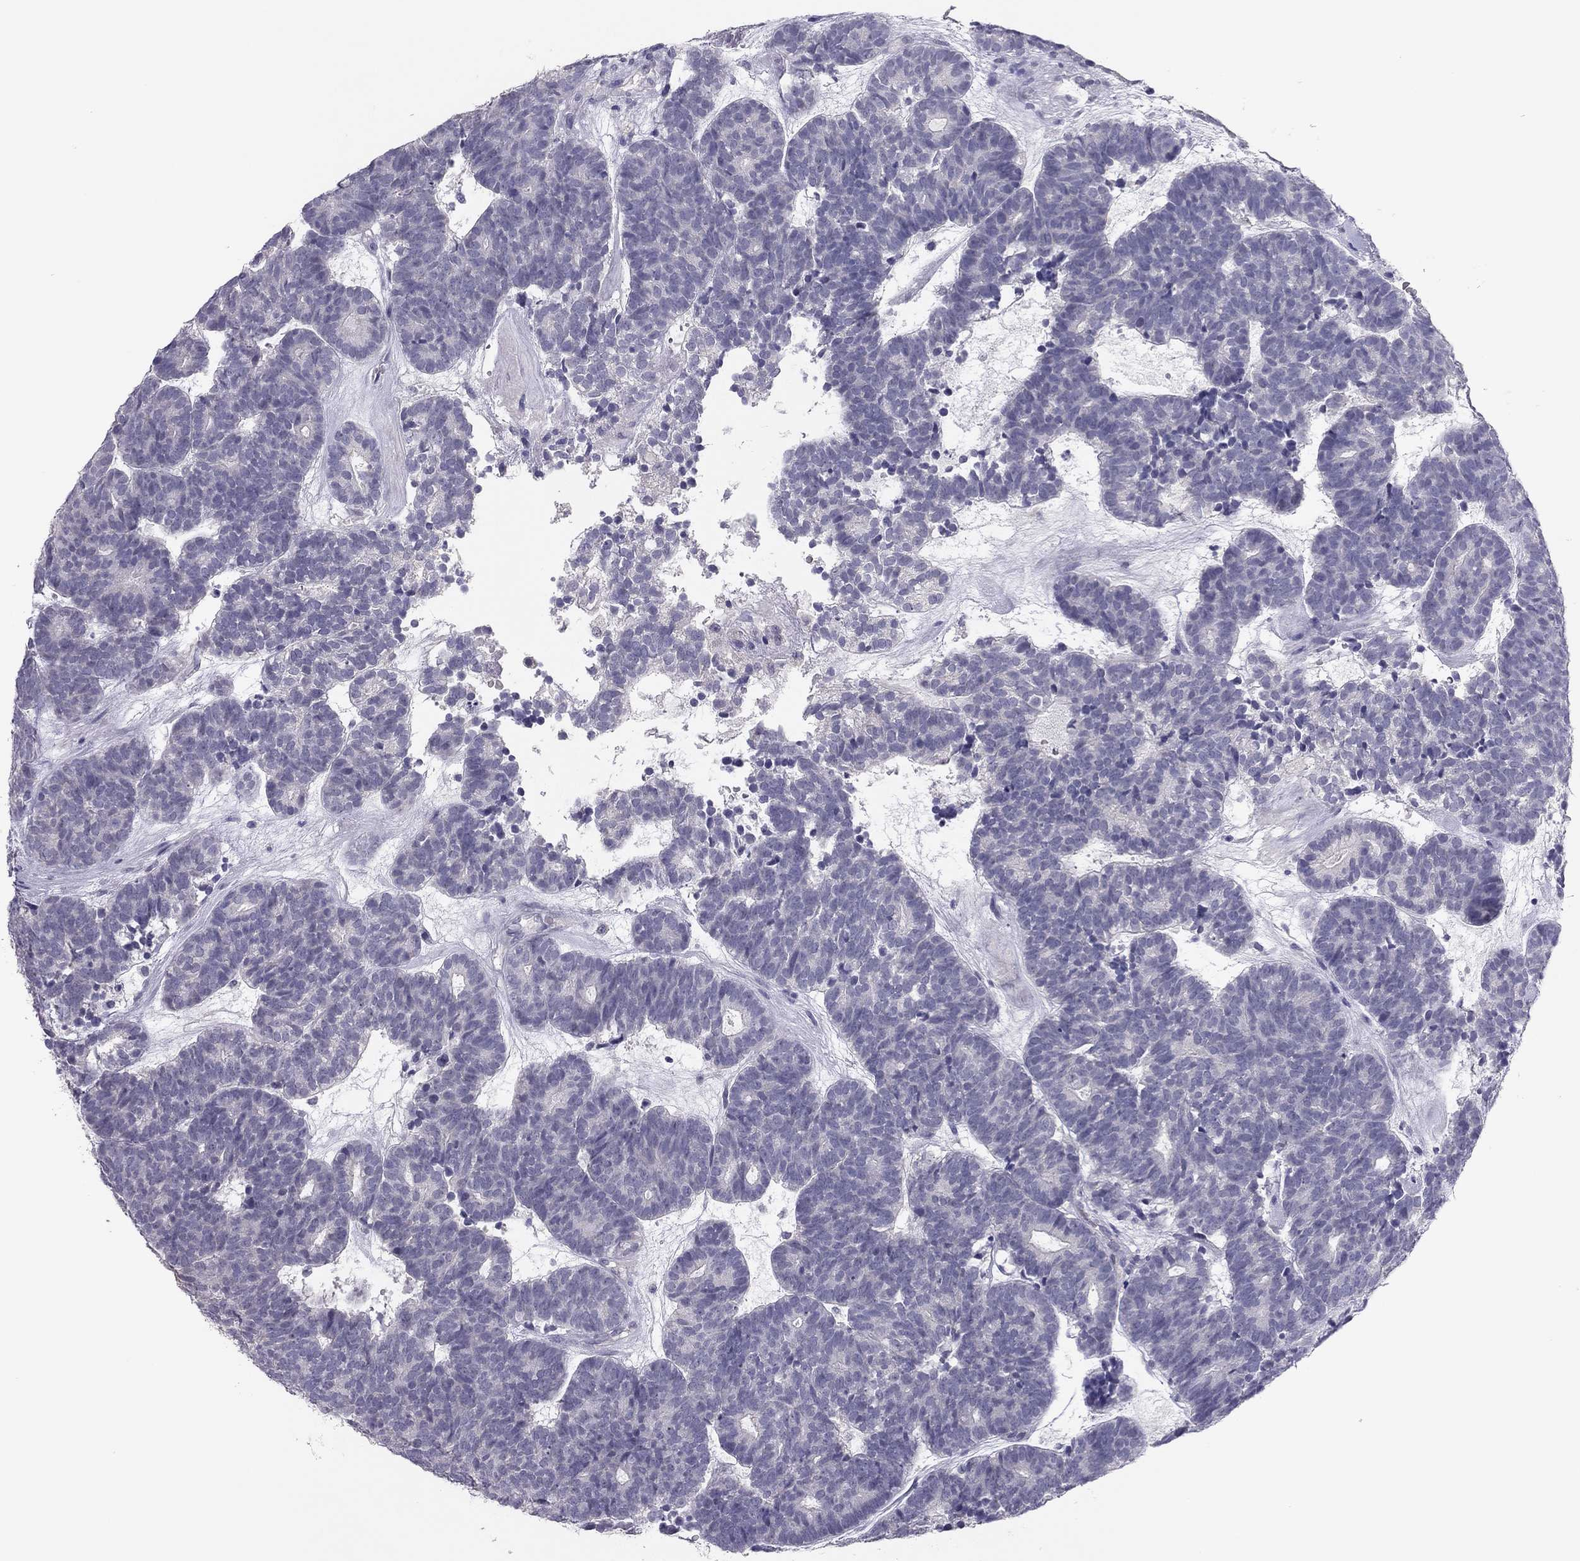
{"staining": {"intensity": "negative", "quantity": "none", "location": "none"}, "tissue": "head and neck cancer", "cell_type": "Tumor cells", "image_type": "cancer", "snomed": [{"axis": "morphology", "description": "Adenocarcinoma, NOS"}, {"axis": "topography", "description": "Head-Neck"}], "caption": "This photomicrograph is of adenocarcinoma (head and neck) stained with immunohistochemistry to label a protein in brown with the nuclei are counter-stained blue. There is no positivity in tumor cells.", "gene": "ADORA2A", "patient": {"sex": "female", "age": 81}}